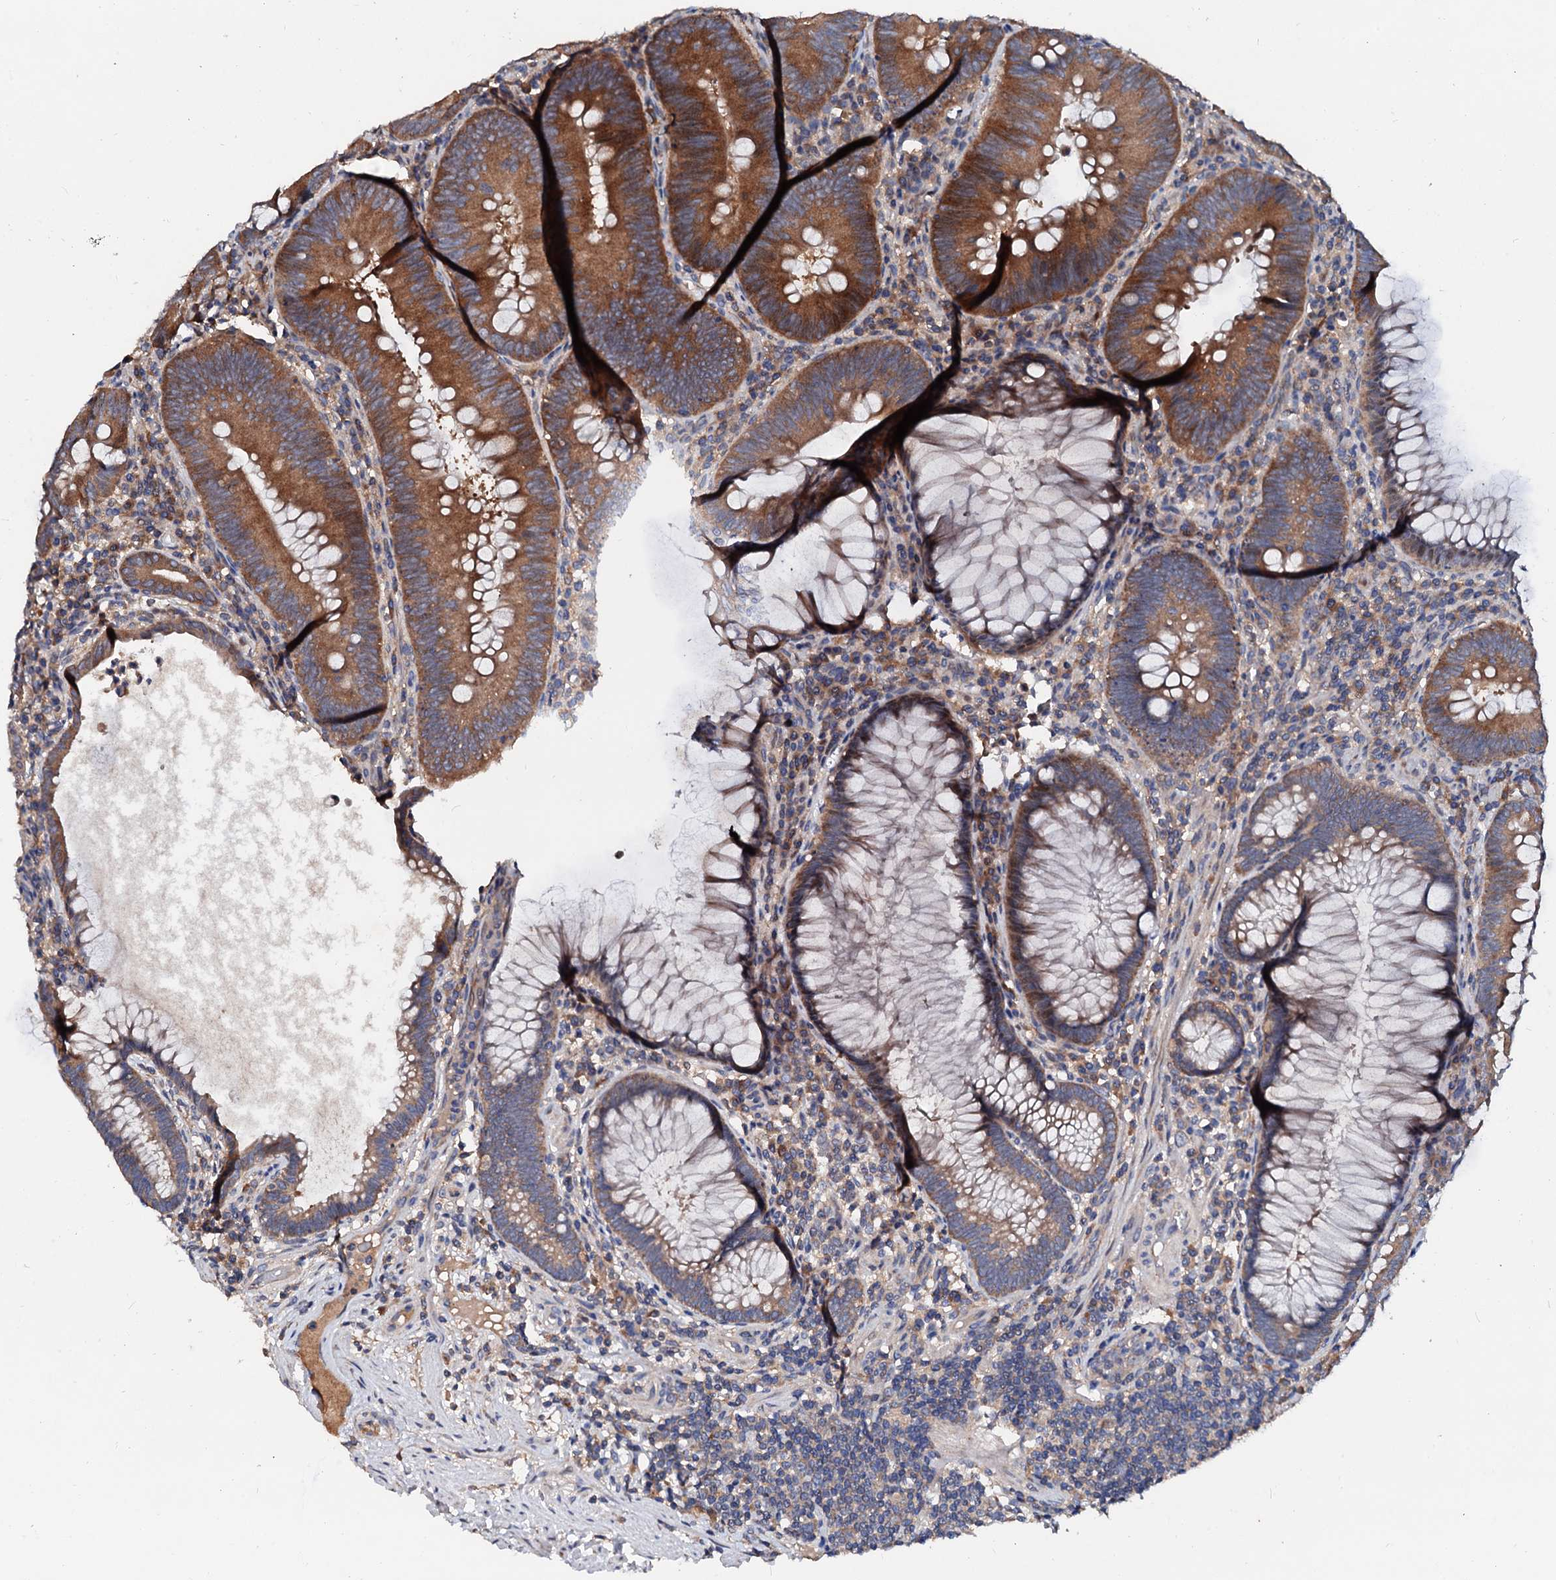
{"staining": {"intensity": "moderate", "quantity": ">75%", "location": "cytoplasmic/membranous"}, "tissue": "colorectal cancer", "cell_type": "Tumor cells", "image_type": "cancer", "snomed": [{"axis": "morphology", "description": "Adenocarcinoma, NOS"}, {"axis": "topography", "description": "Rectum"}], "caption": "The image demonstrates a brown stain indicating the presence of a protein in the cytoplasmic/membranous of tumor cells in colorectal cancer.", "gene": "EXTL1", "patient": {"sex": "female", "age": 75}}